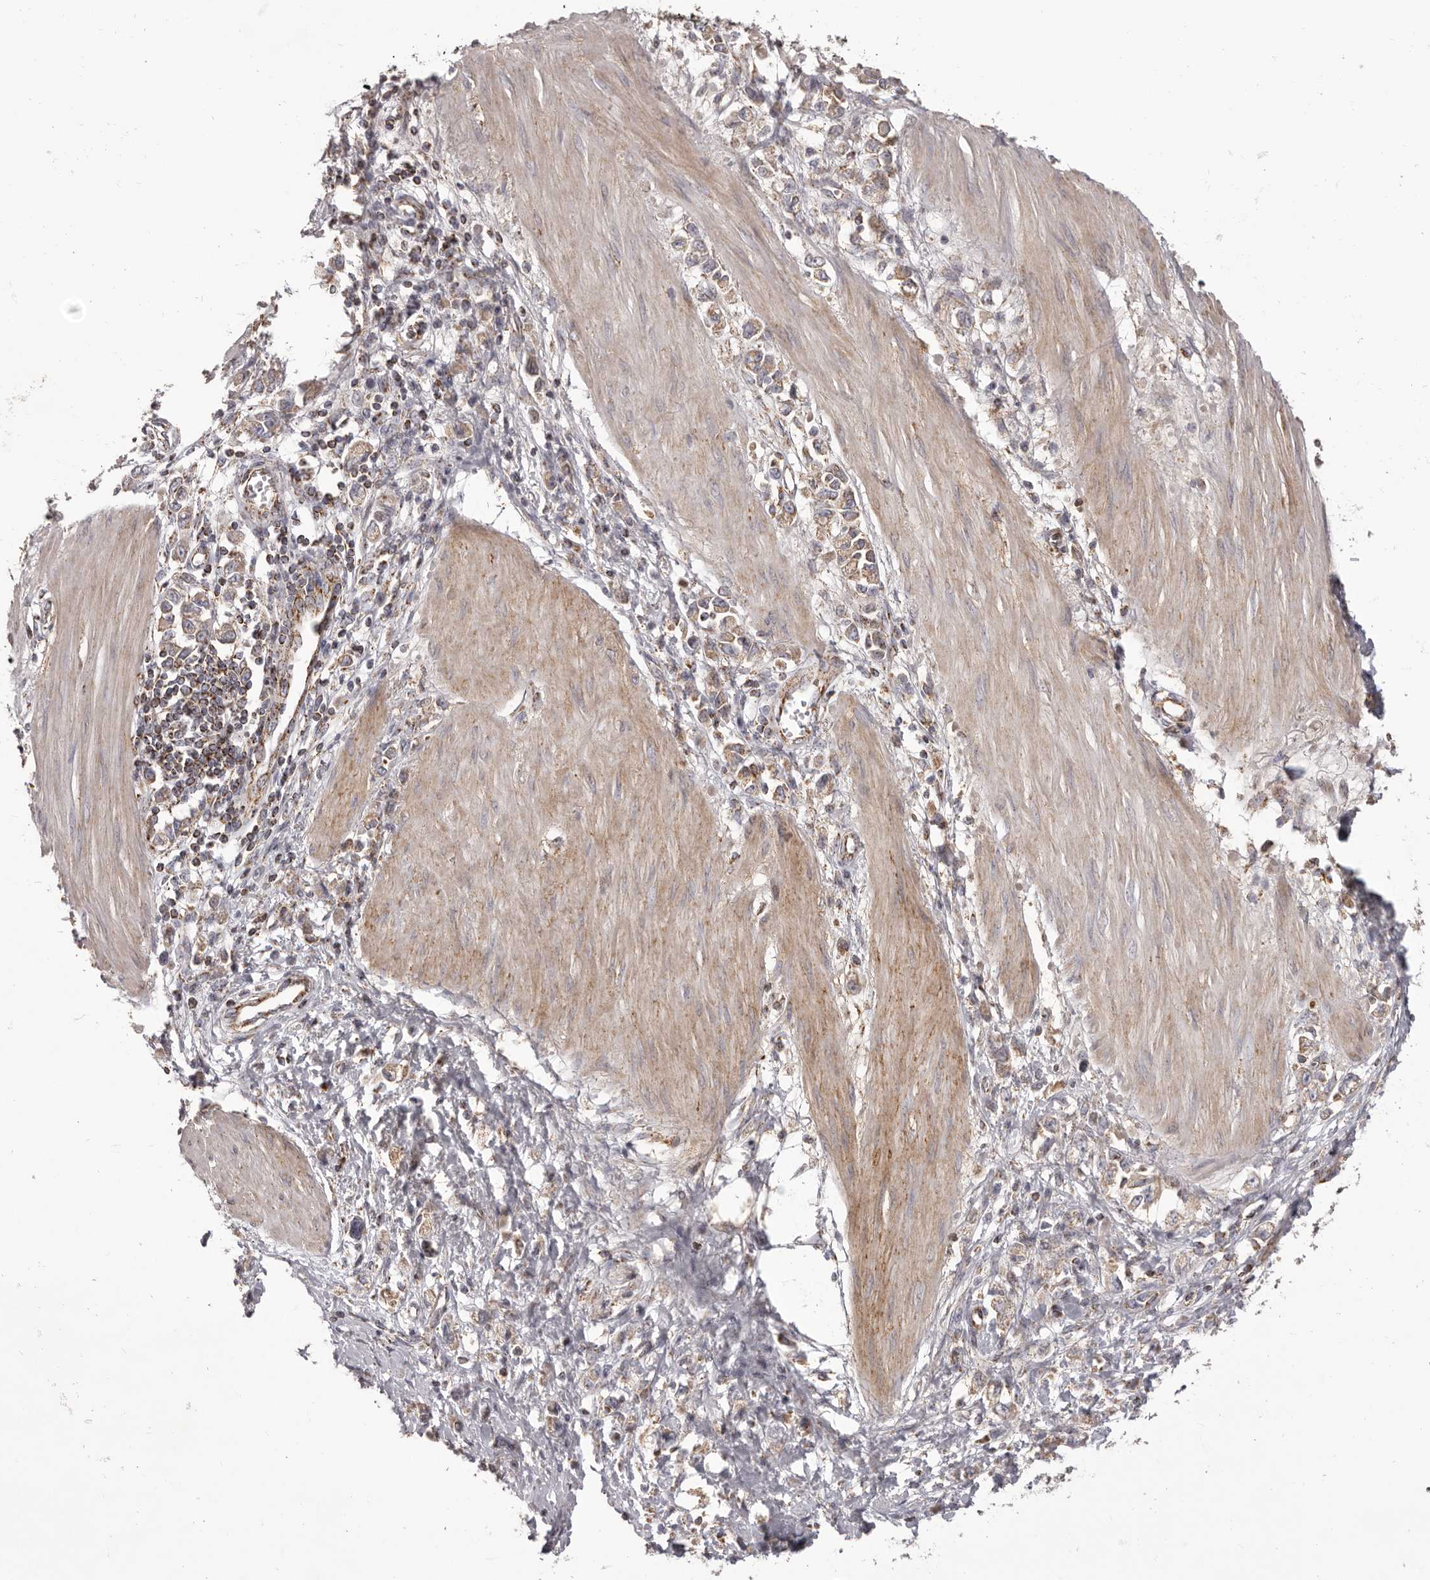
{"staining": {"intensity": "weak", "quantity": ">75%", "location": "cytoplasmic/membranous"}, "tissue": "stomach cancer", "cell_type": "Tumor cells", "image_type": "cancer", "snomed": [{"axis": "morphology", "description": "Adenocarcinoma, NOS"}, {"axis": "topography", "description": "Stomach"}], "caption": "This histopathology image displays stomach adenocarcinoma stained with immunohistochemistry (IHC) to label a protein in brown. The cytoplasmic/membranous of tumor cells show weak positivity for the protein. Nuclei are counter-stained blue.", "gene": "CHRM2", "patient": {"sex": "female", "age": 76}}